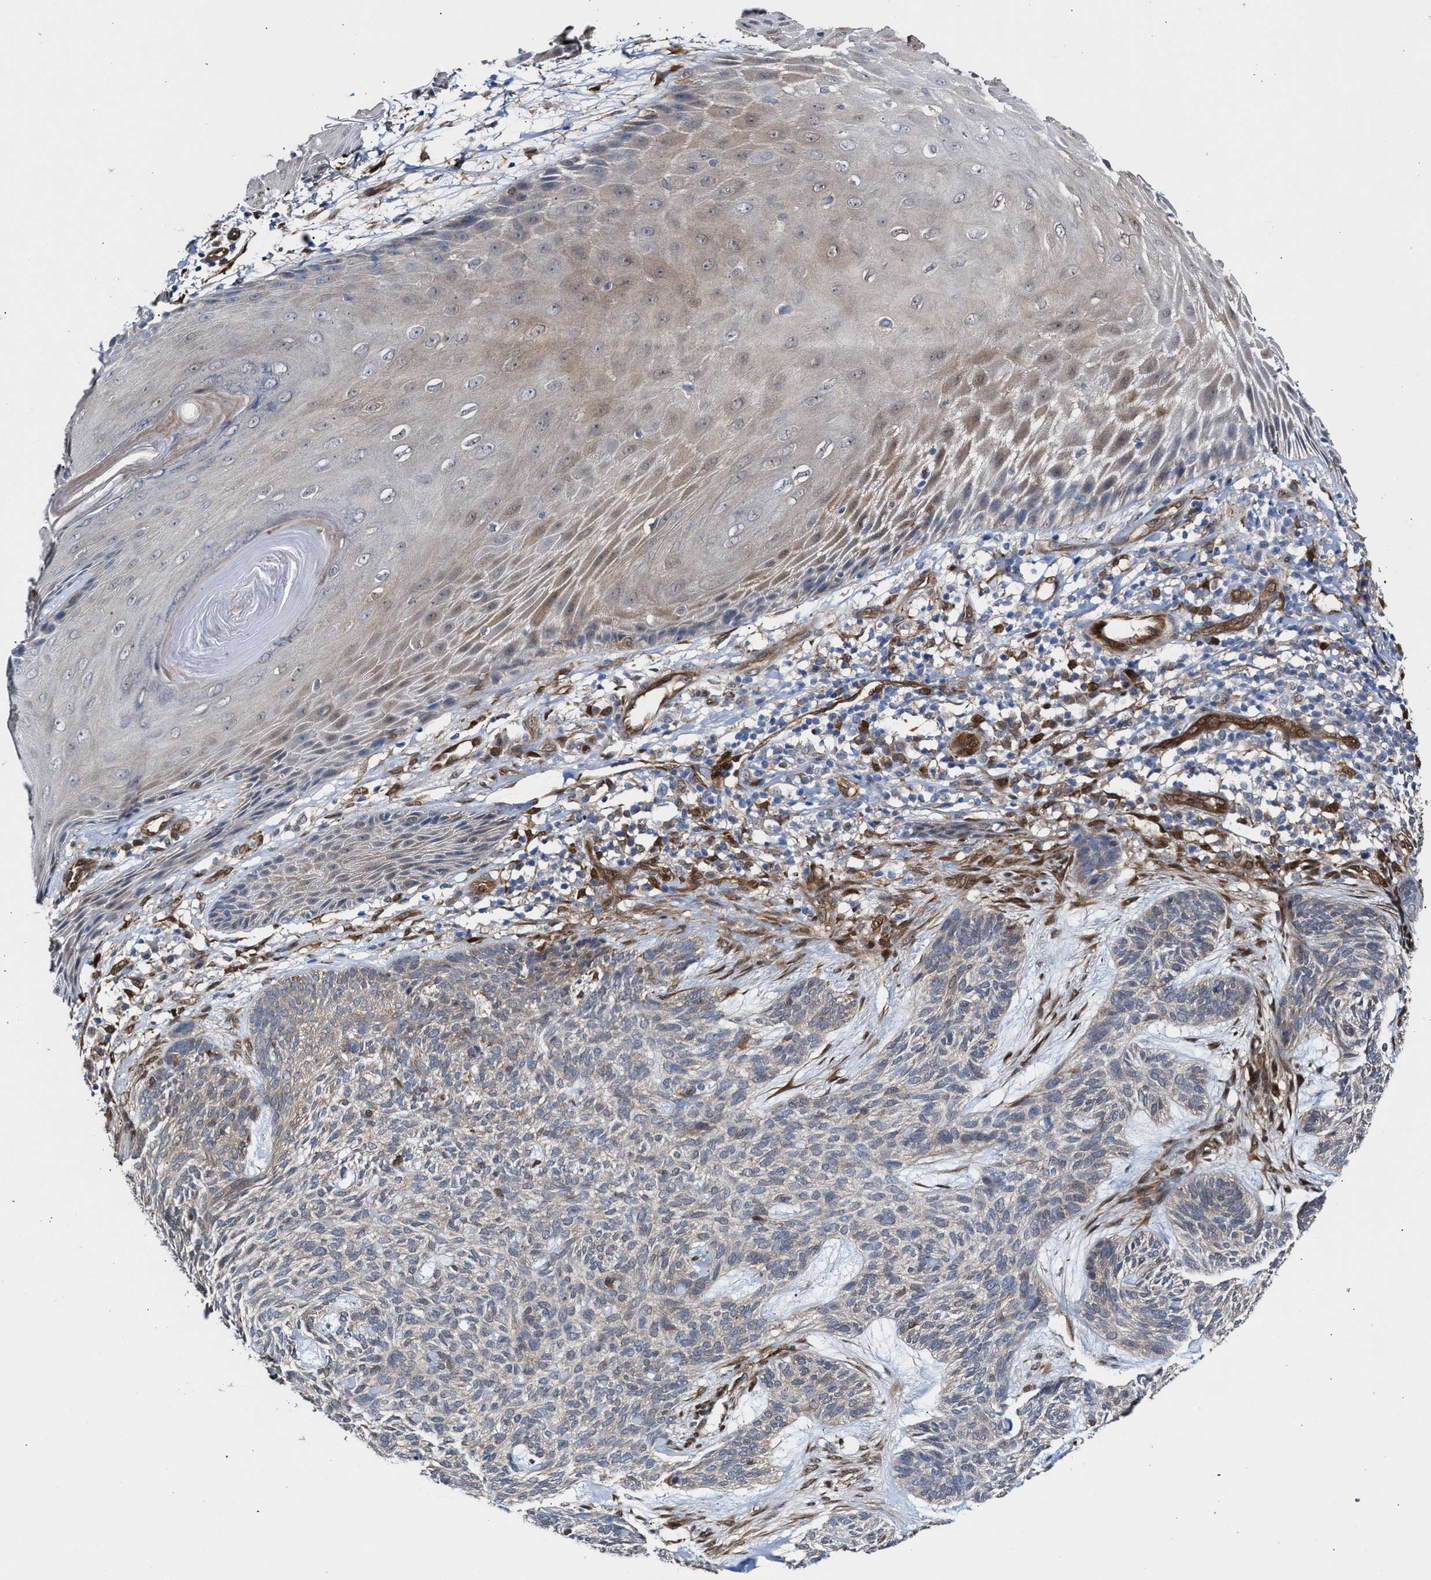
{"staining": {"intensity": "weak", "quantity": "<25%", "location": "cytoplasmic/membranous"}, "tissue": "skin cancer", "cell_type": "Tumor cells", "image_type": "cancer", "snomed": [{"axis": "morphology", "description": "Basal cell carcinoma"}, {"axis": "topography", "description": "Skin"}], "caption": "IHC image of basal cell carcinoma (skin) stained for a protein (brown), which exhibits no staining in tumor cells. (DAB (3,3'-diaminobenzidine) immunohistochemistry (IHC) with hematoxylin counter stain).", "gene": "TP53I3", "patient": {"sex": "male", "age": 55}}